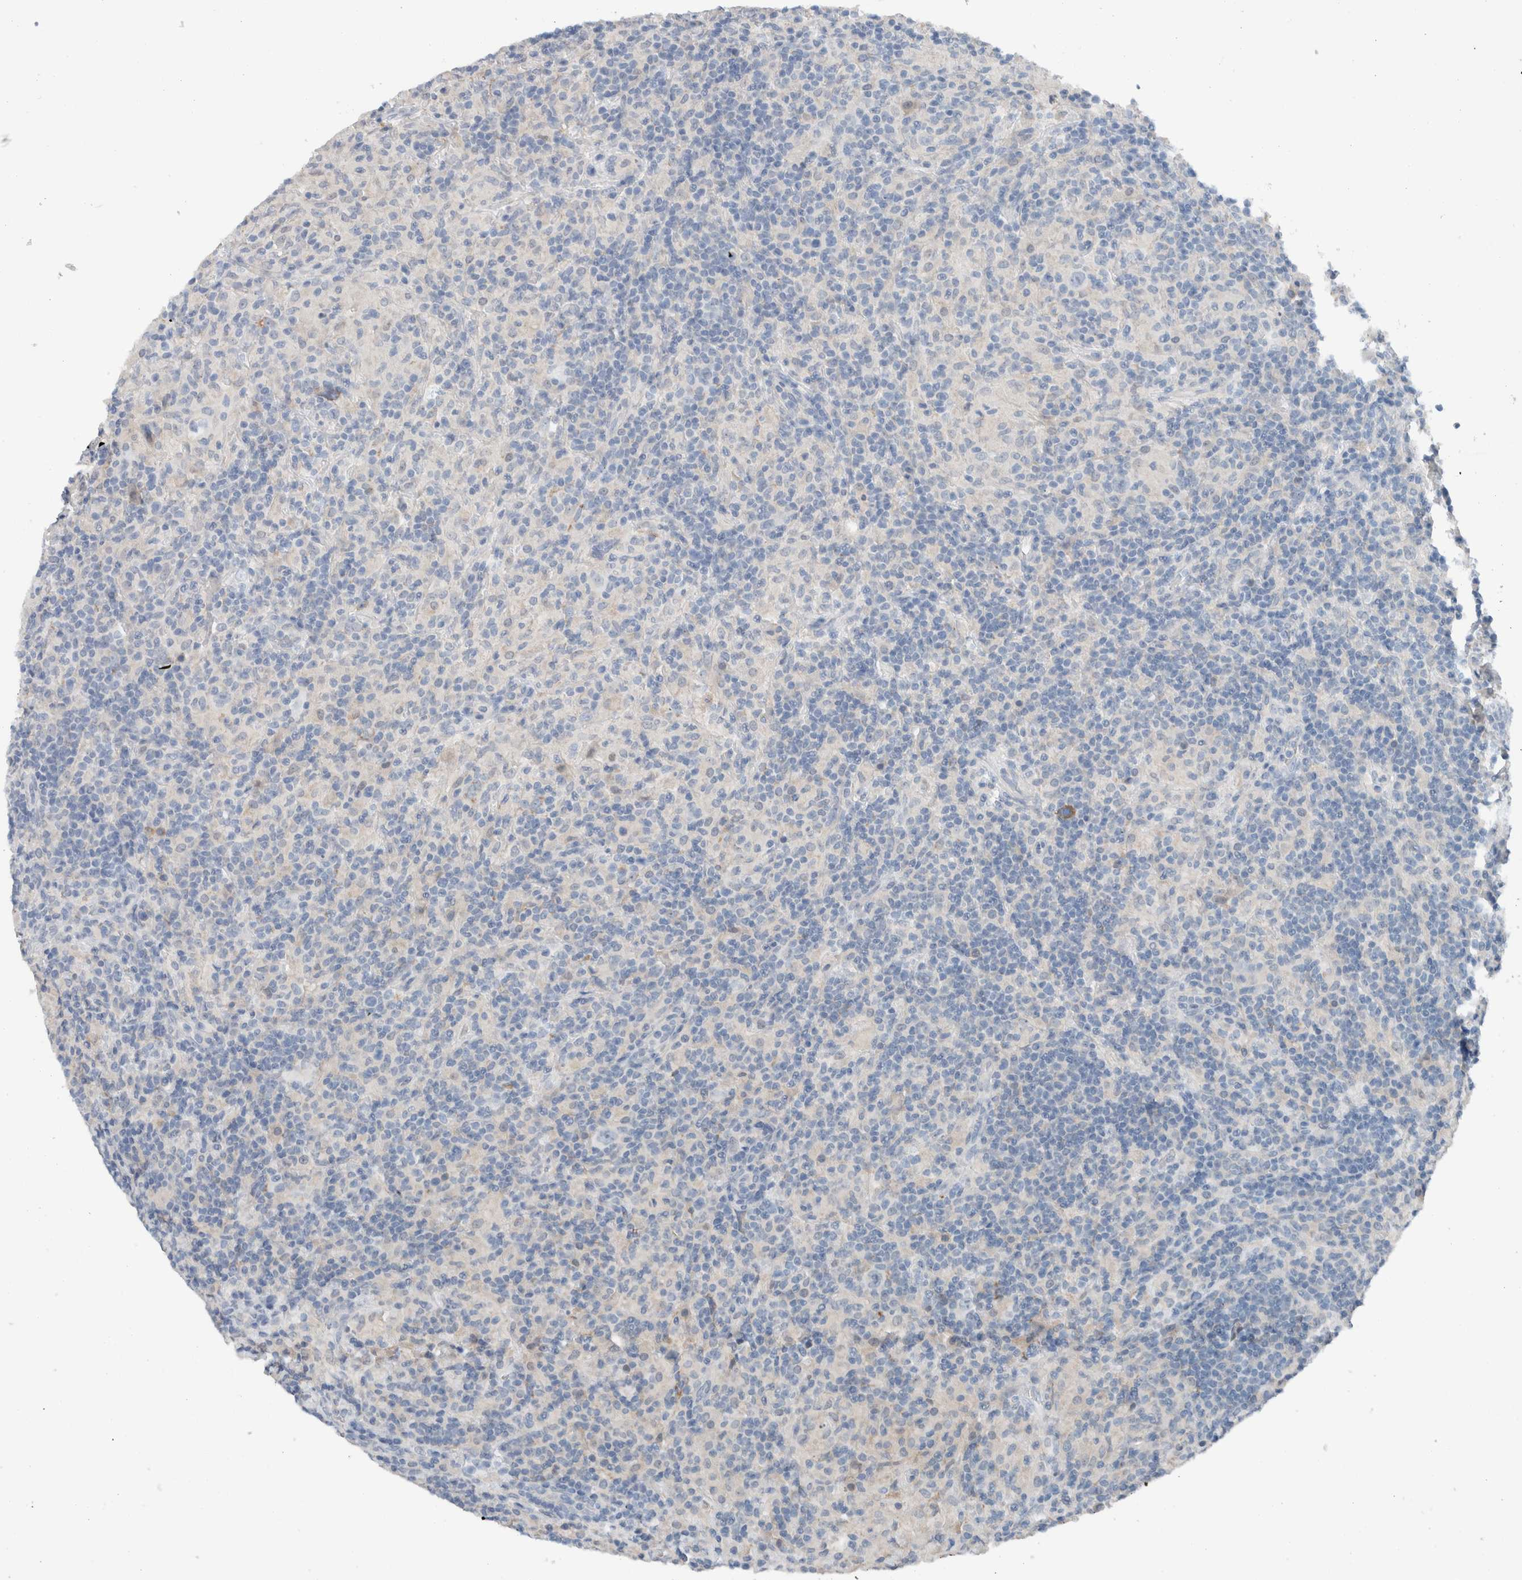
{"staining": {"intensity": "negative", "quantity": "none", "location": "none"}, "tissue": "lymphoma", "cell_type": "Tumor cells", "image_type": "cancer", "snomed": [{"axis": "morphology", "description": "Hodgkin's disease, NOS"}, {"axis": "topography", "description": "Lymph node"}], "caption": "DAB (3,3'-diaminobenzidine) immunohistochemical staining of lymphoma exhibits no significant expression in tumor cells.", "gene": "DUOX1", "patient": {"sex": "male", "age": 70}}